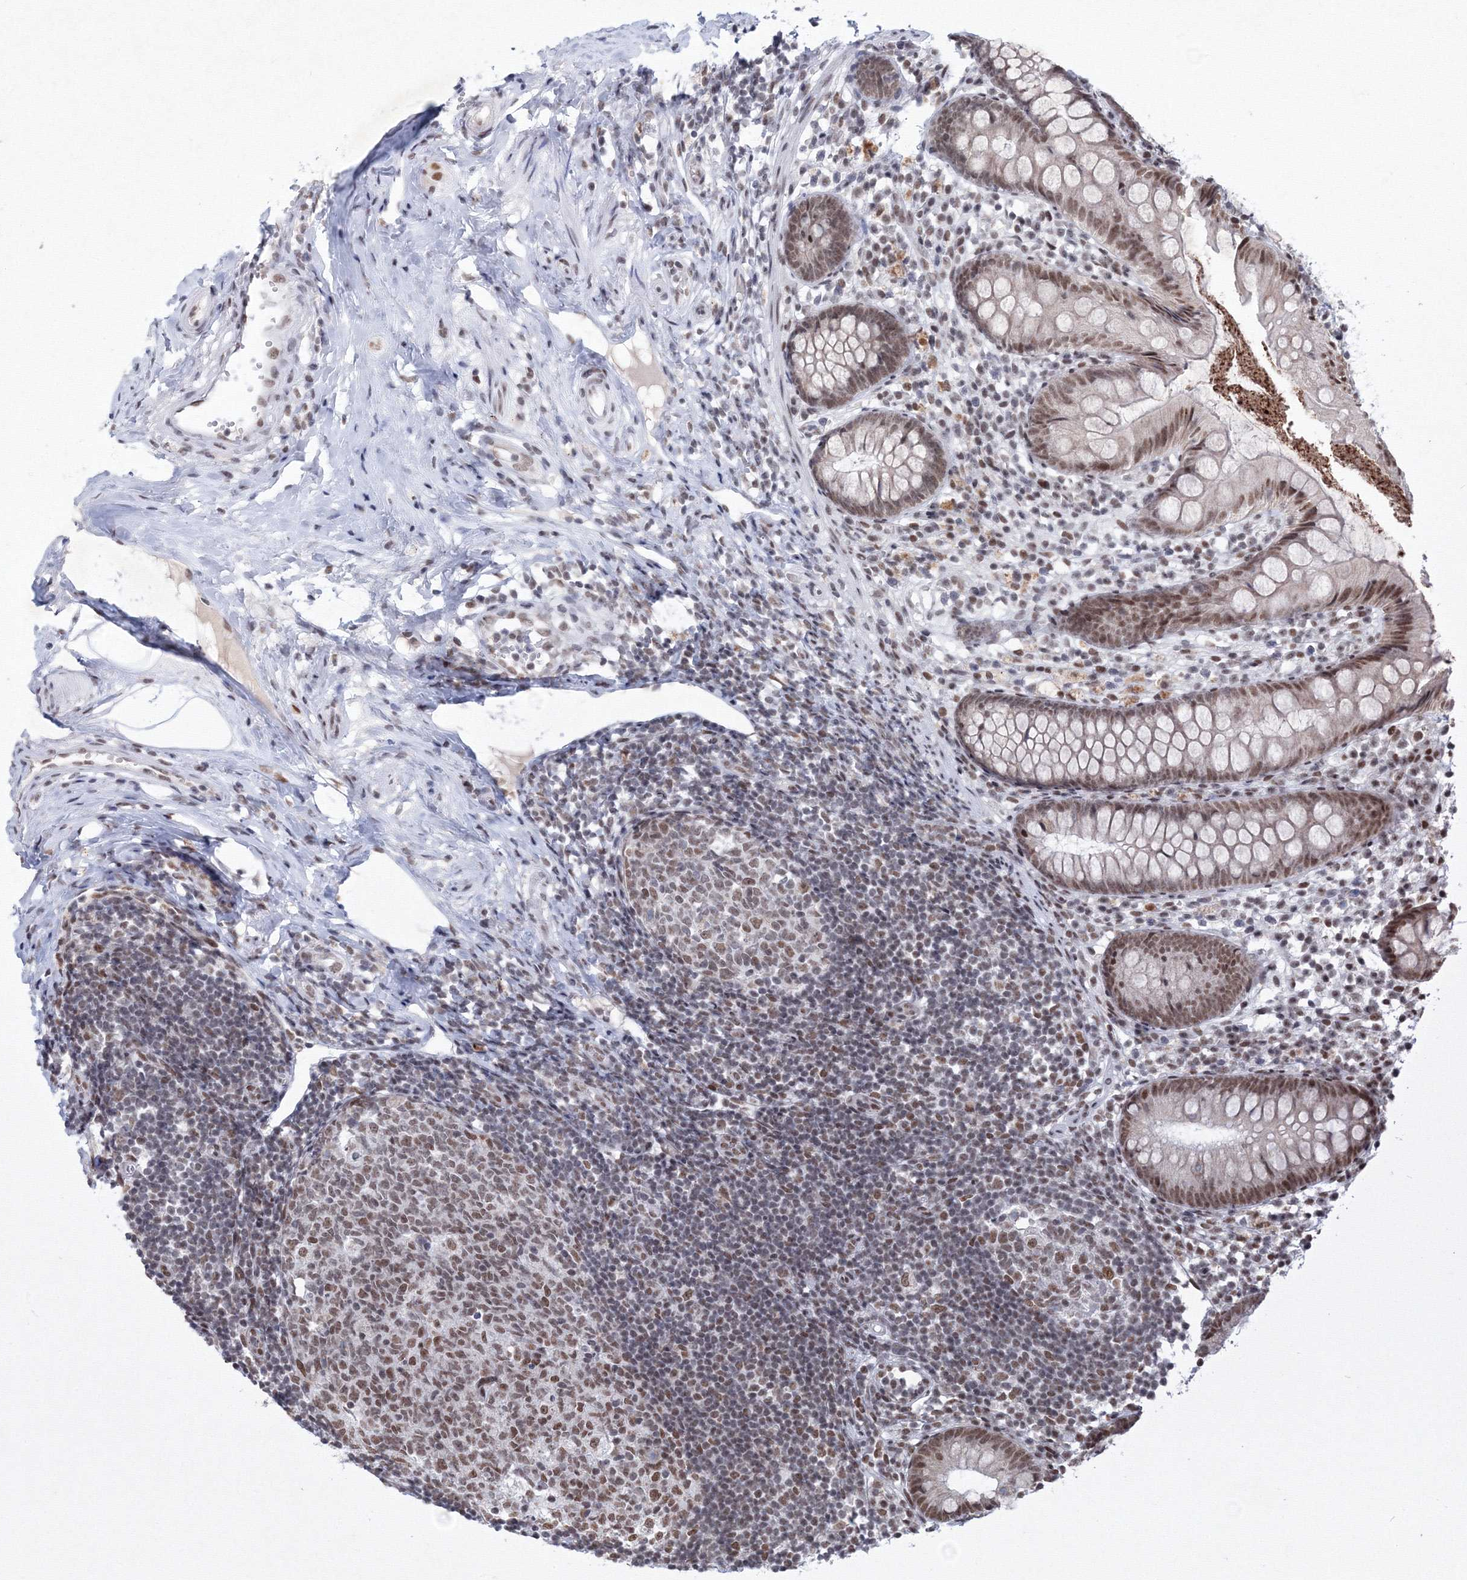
{"staining": {"intensity": "moderate", "quantity": ">75%", "location": "nuclear"}, "tissue": "appendix", "cell_type": "Glandular cells", "image_type": "normal", "snomed": [{"axis": "morphology", "description": "Normal tissue, NOS"}, {"axis": "topography", "description": "Appendix"}], "caption": "Immunohistochemistry micrograph of normal human appendix stained for a protein (brown), which reveals medium levels of moderate nuclear expression in about >75% of glandular cells.", "gene": "SF3B6", "patient": {"sex": "female", "age": 20}}